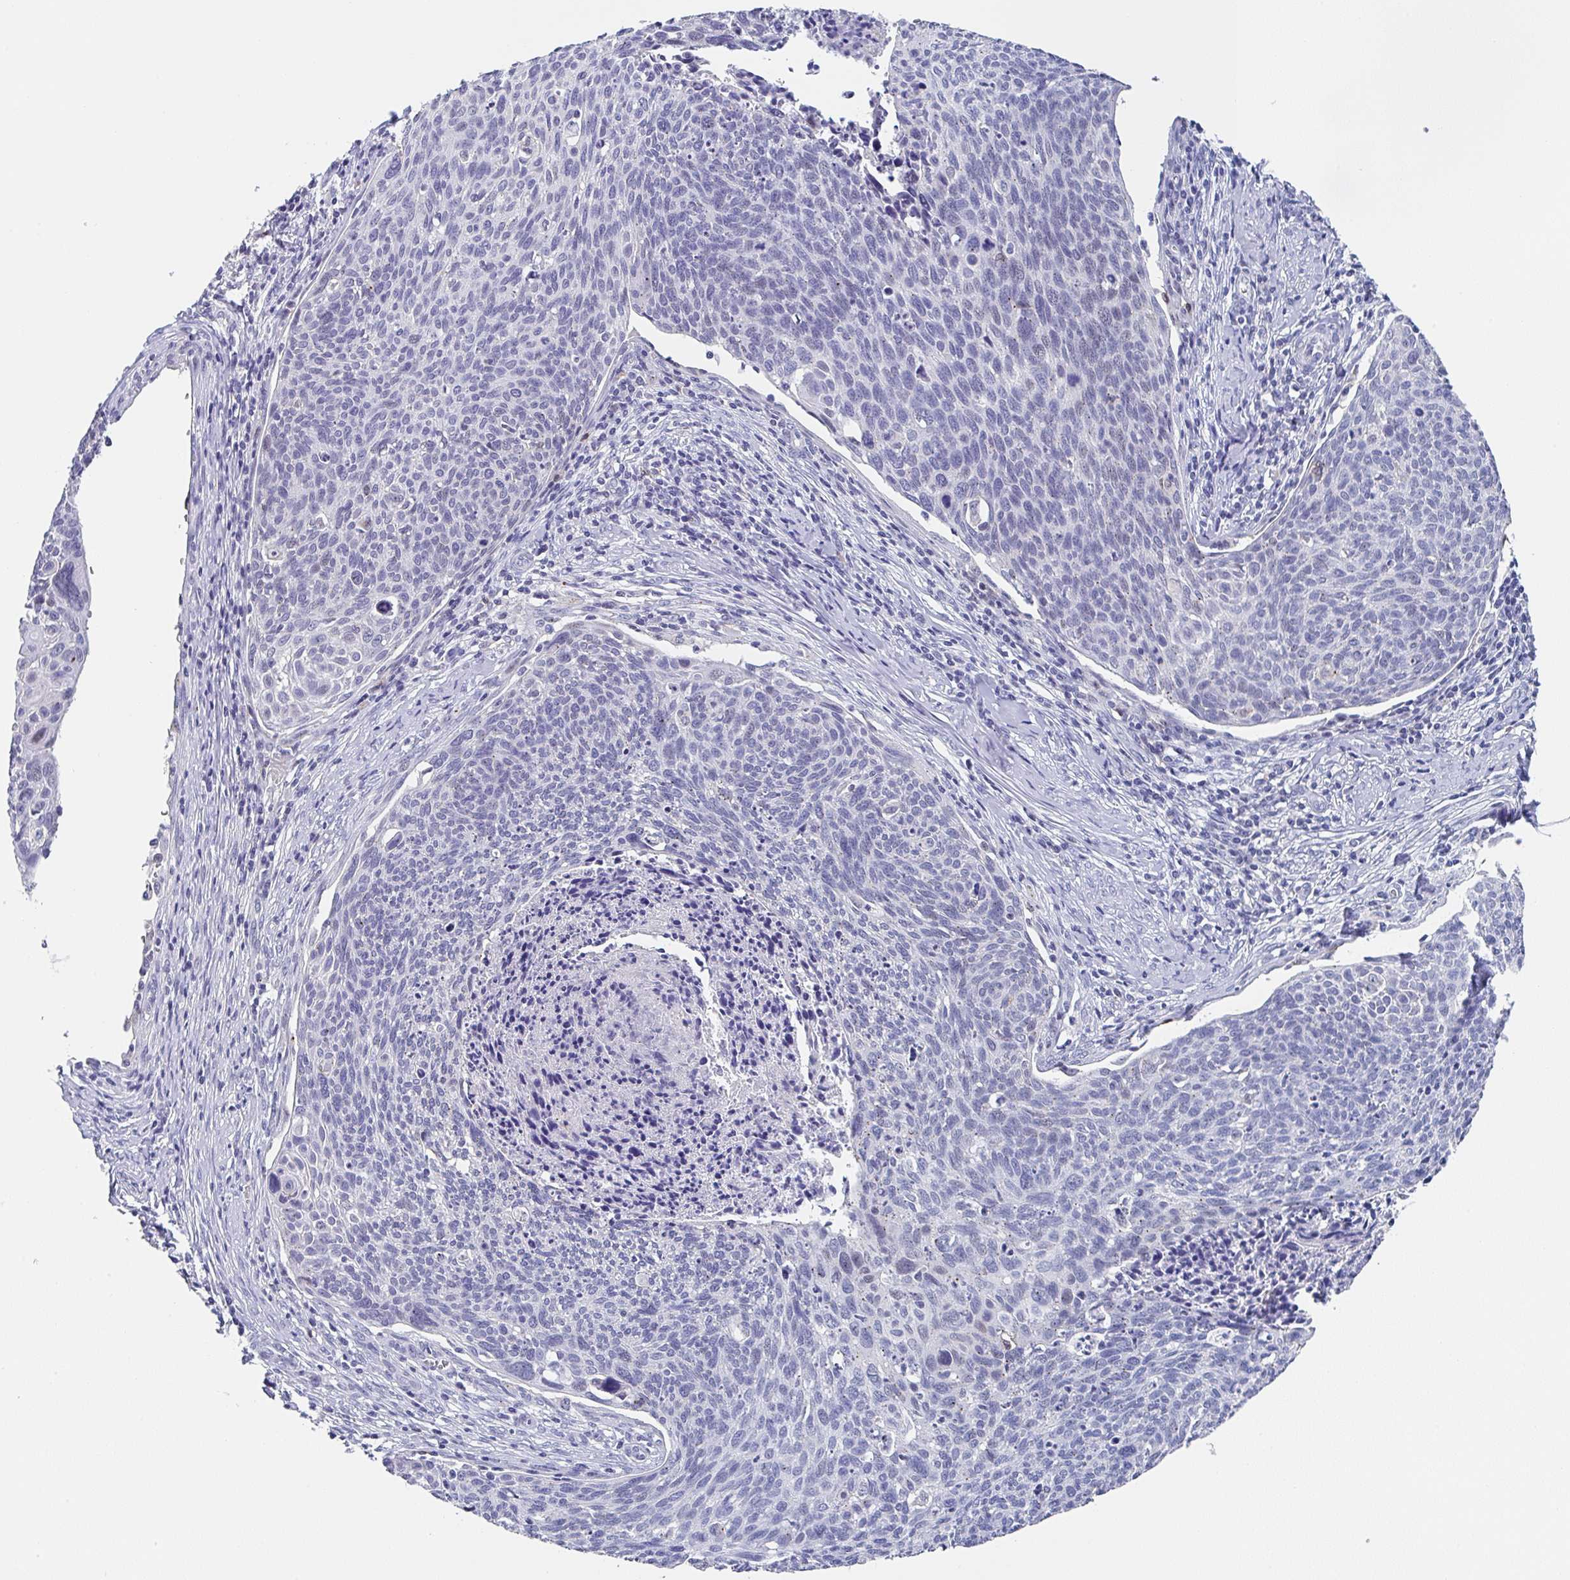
{"staining": {"intensity": "negative", "quantity": "none", "location": "none"}, "tissue": "cervical cancer", "cell_type": "Tumor cells", "image_type": "cancer", "snomed": [{"axis": "morphology", "description": "Squamous cell carcinoma, NOS"}, {"axis": "topography", "description": "Cervix"}], "caption": "Immunohistochemical staining of human cervical squamous cell carcinoma shows no significant expression in tumor cells. Brightfield microscopy of IHC stained with DAB (3,3'-diaminobenzidine) (brown) and hematoxylin (blue), captured at high magnification.", "gene": "TNFRSF8", "patient": {"sex": "female", "age": 49}}